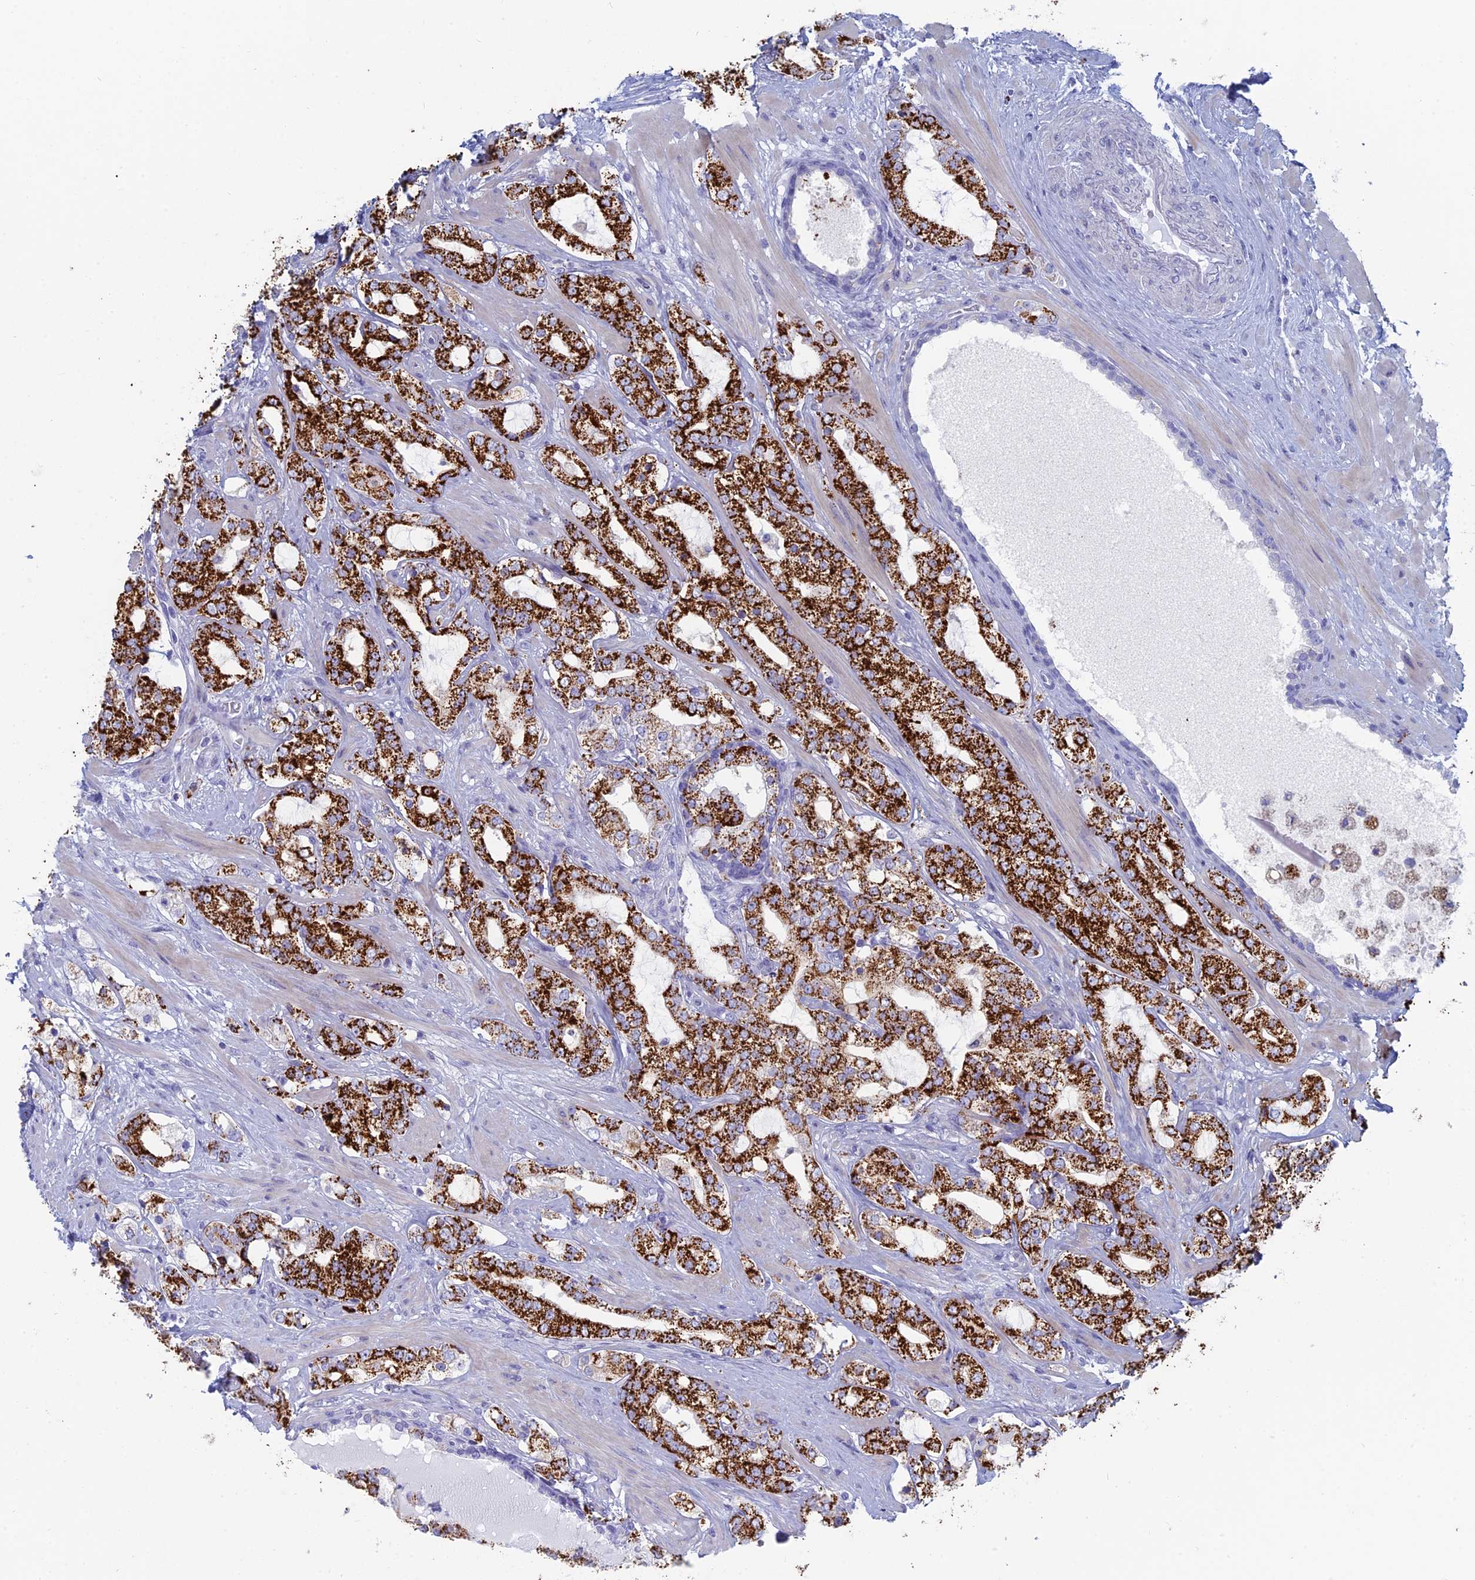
{"staining": {"intensity": "strong", "quantity": ">75%", "location": "cytoplasmic/membranous"}, "tissue": "prostate cancer", "cell_type": "Tumor cells", "image_type": "cancer", "snomed": [{"axis": "morphology", "description": "Adenocarcinoma, High grade"}, {"axis": "topography", "description": "Prostate"}], "caption": "Prostate adenocarcinoma (high-grade) stained with a brown dye shows strong cytoplasmic/membranous positive staining in about >75% of tumor cells.", "gene": "ALMS1", "patient": {"sex": "male", "age": 64}}